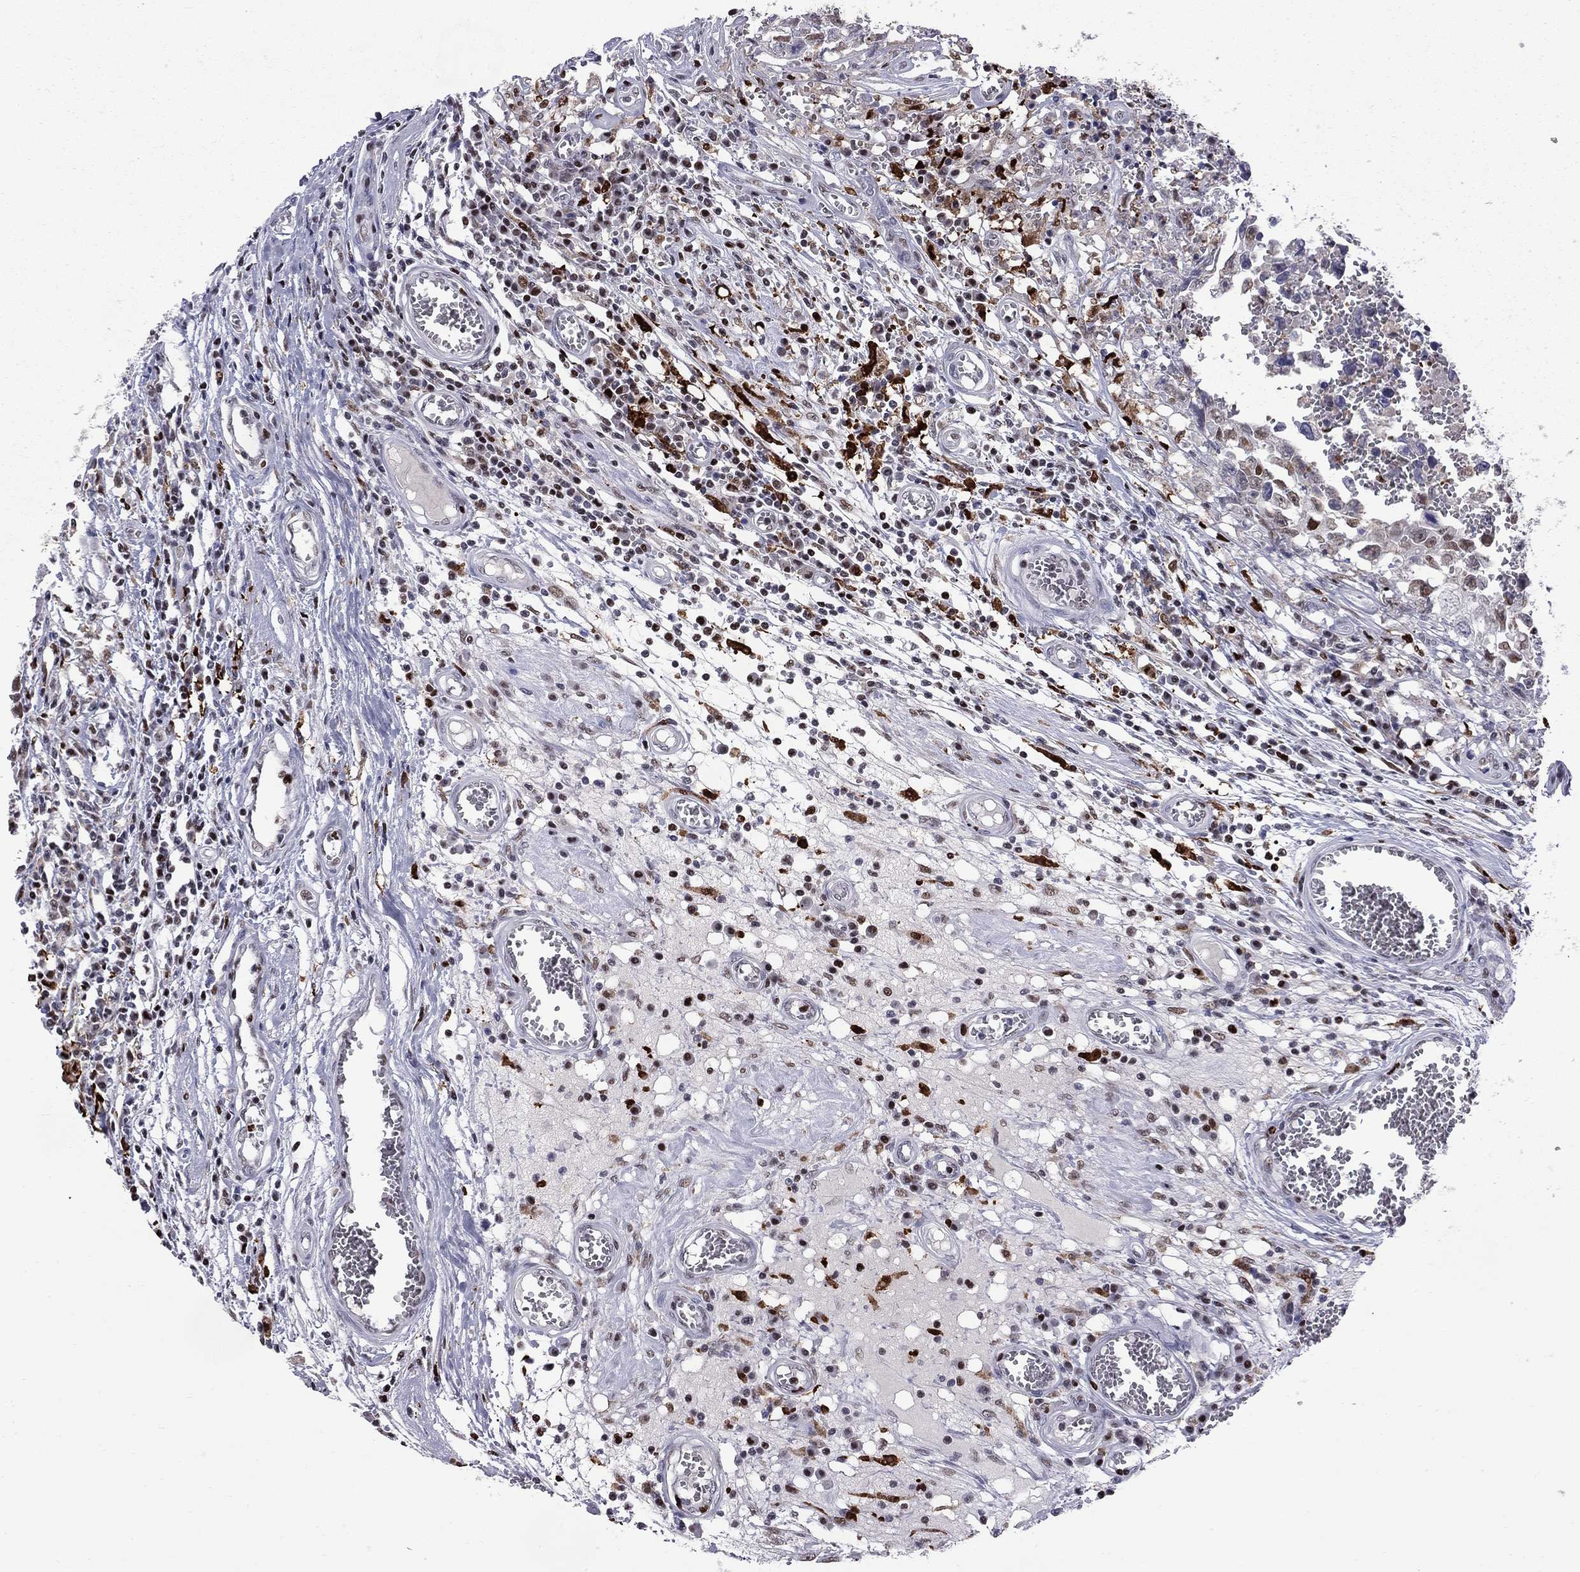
{"staining": {"intensity": "moderate", "quantity": "25%-75%", "location": "nuclear"}, "tissue": "testis cancer", "cell_type": "Tumor cells", "image_type": "cancer", "snomed": [{"axis": "morphology", "description": "Carcinoma, Embryonal, NOS"}, {"axis": "topography", "description": "Testis"}], "caption": "Protein staining reveals moderate nuclear staining in about 25%-75% of tumor cells in testis embryonal carcinoma.", "gene": "PCGF3", "patient": {"sex": "male", "age": 36}}